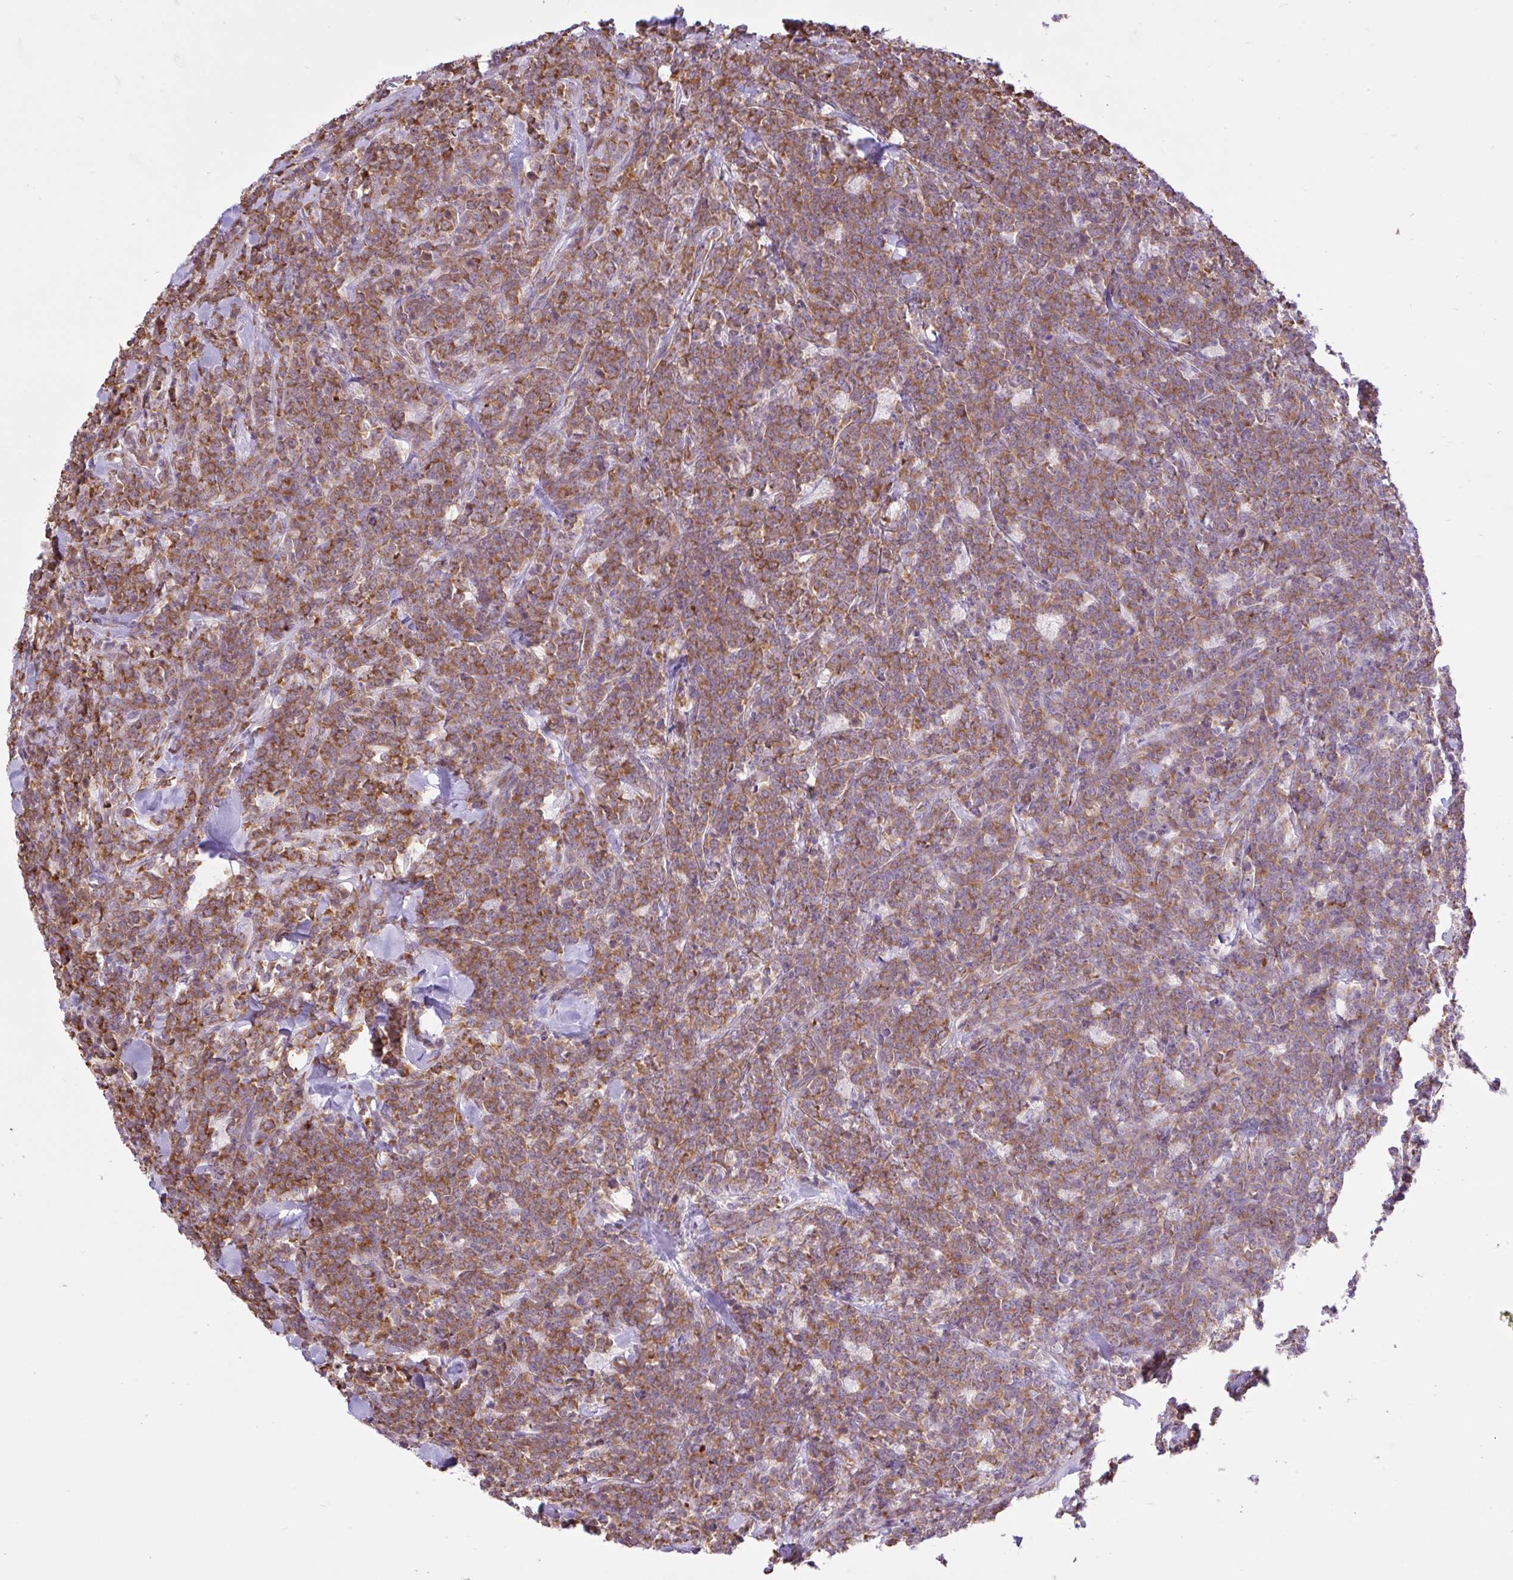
{"staining": {"intensity": "moderate", "quantity": ">75%", "location": "cytoplasmic/membranous"}, "tissue": "lymphoma", "cell_type": "Tumor cells", "image_type": "cancer", "snomed": [{"axis": "morphology", "description": "Malignant lymphoma, non-Hodgkin's type, High grade"}, {"axis": "topography", "description": "Small intestine"}, {"axis": "topography", "description": "Colon"}], "caption": "The micrograph exhibits immunohistochemical staining of lymphoma. There is moderate cytoplasmic/membranous expression is identified in approximately >75% of tumor cells.", "gene": "EEF1A2", "patient": {"sex": "male", "age": 8}}